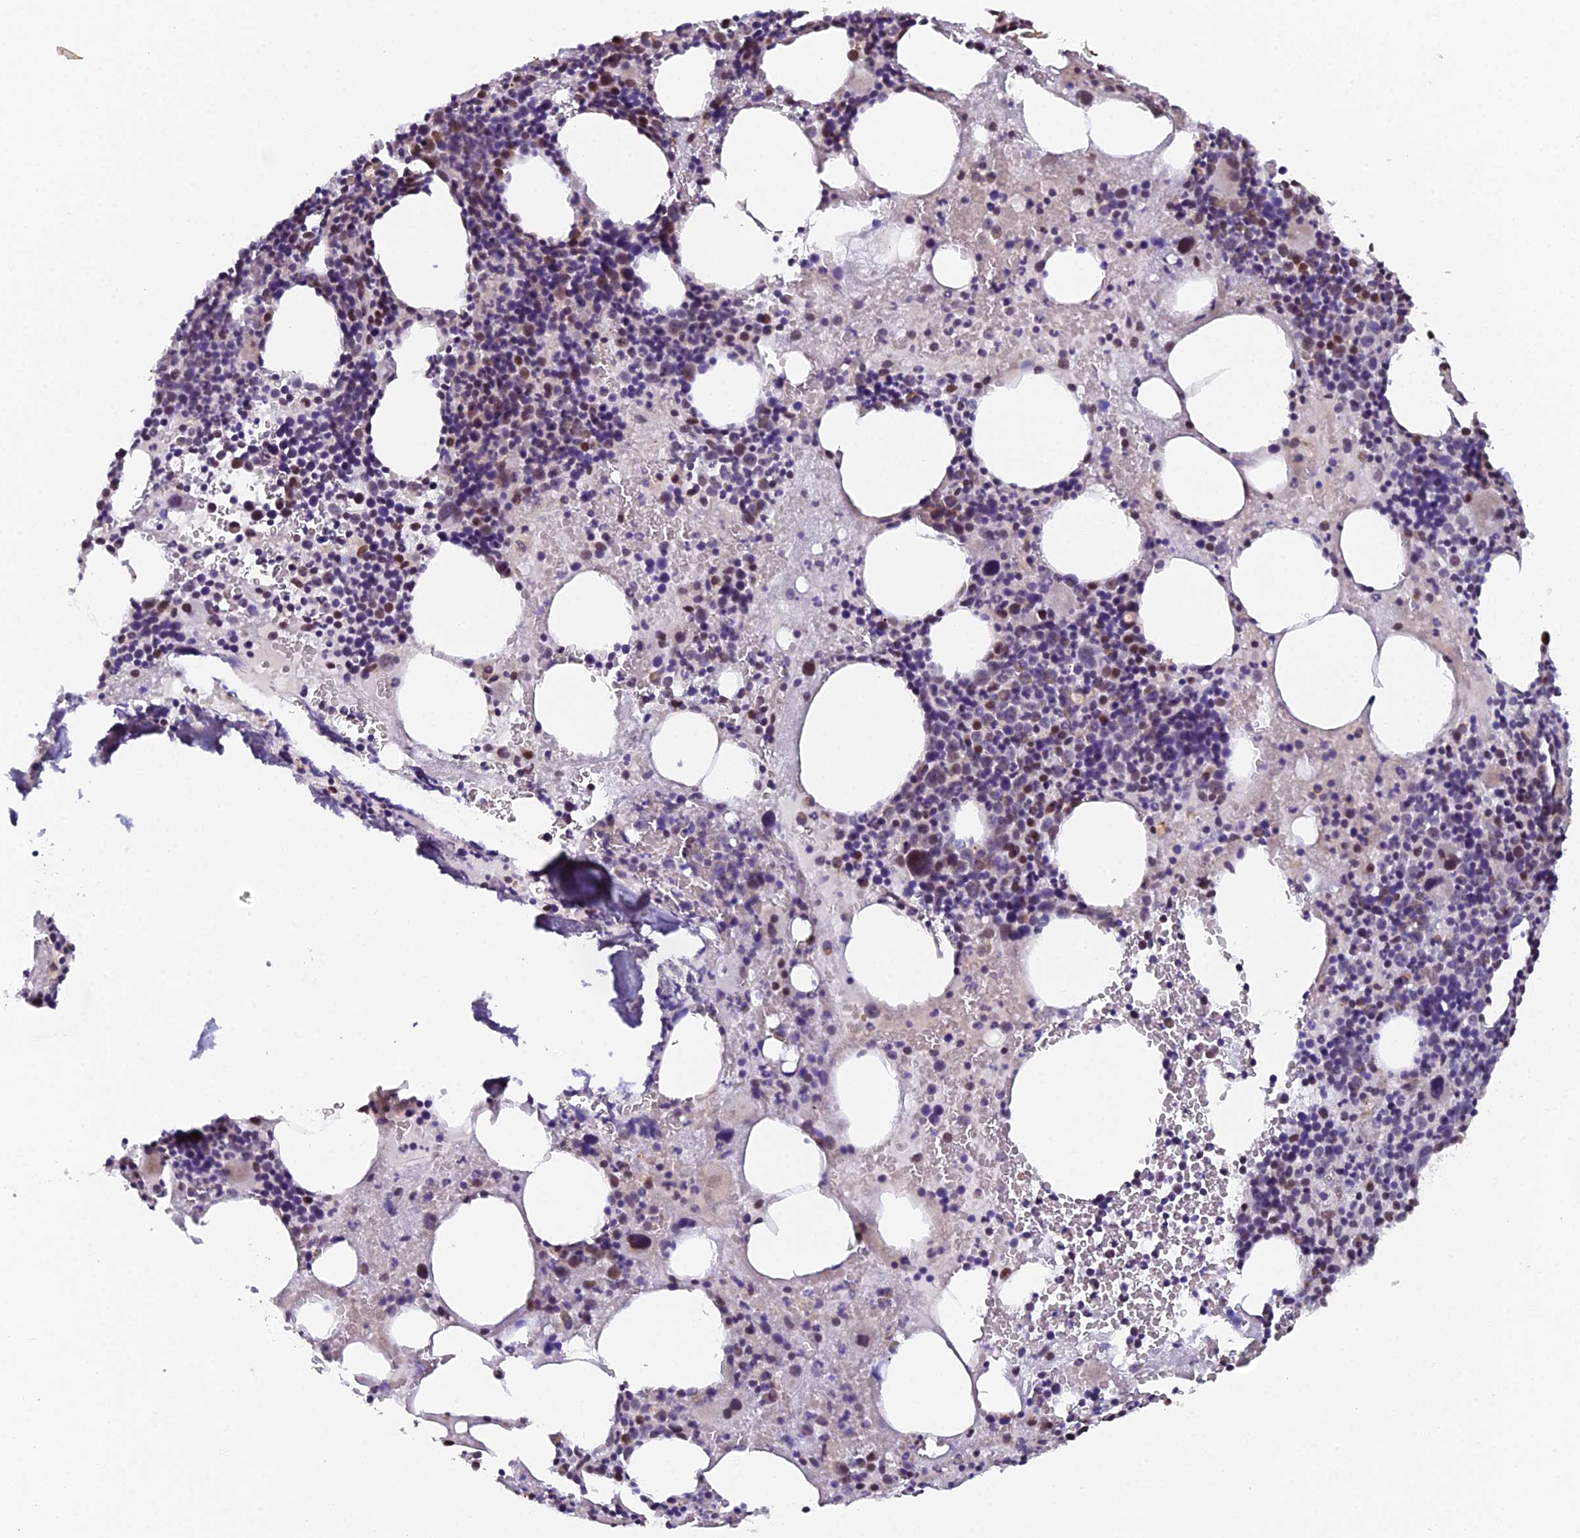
{"staining": {"intensity": "moderate", "quantity": "<25%", "location": "nuclear"}, "tissue": "bone marrow", "cell_type": "Hematopoietic cells", "image_type": "normal", "snomed": [{"axis": "morphology", "description": "Normal tissue, NOS"}, {"axis": "topography", "description": "Bone marrow"}], "caption": "The immunohistochemical stain shows moderate nuclear positivity in hematopoietic cells of normal bone marrow. (DAB (3,3'-diaminobenzidine) = brown stain, brightfield microscopy at high magnification).", "gene": "XKR9", "patient": {"sex": "male", "age": 75}}